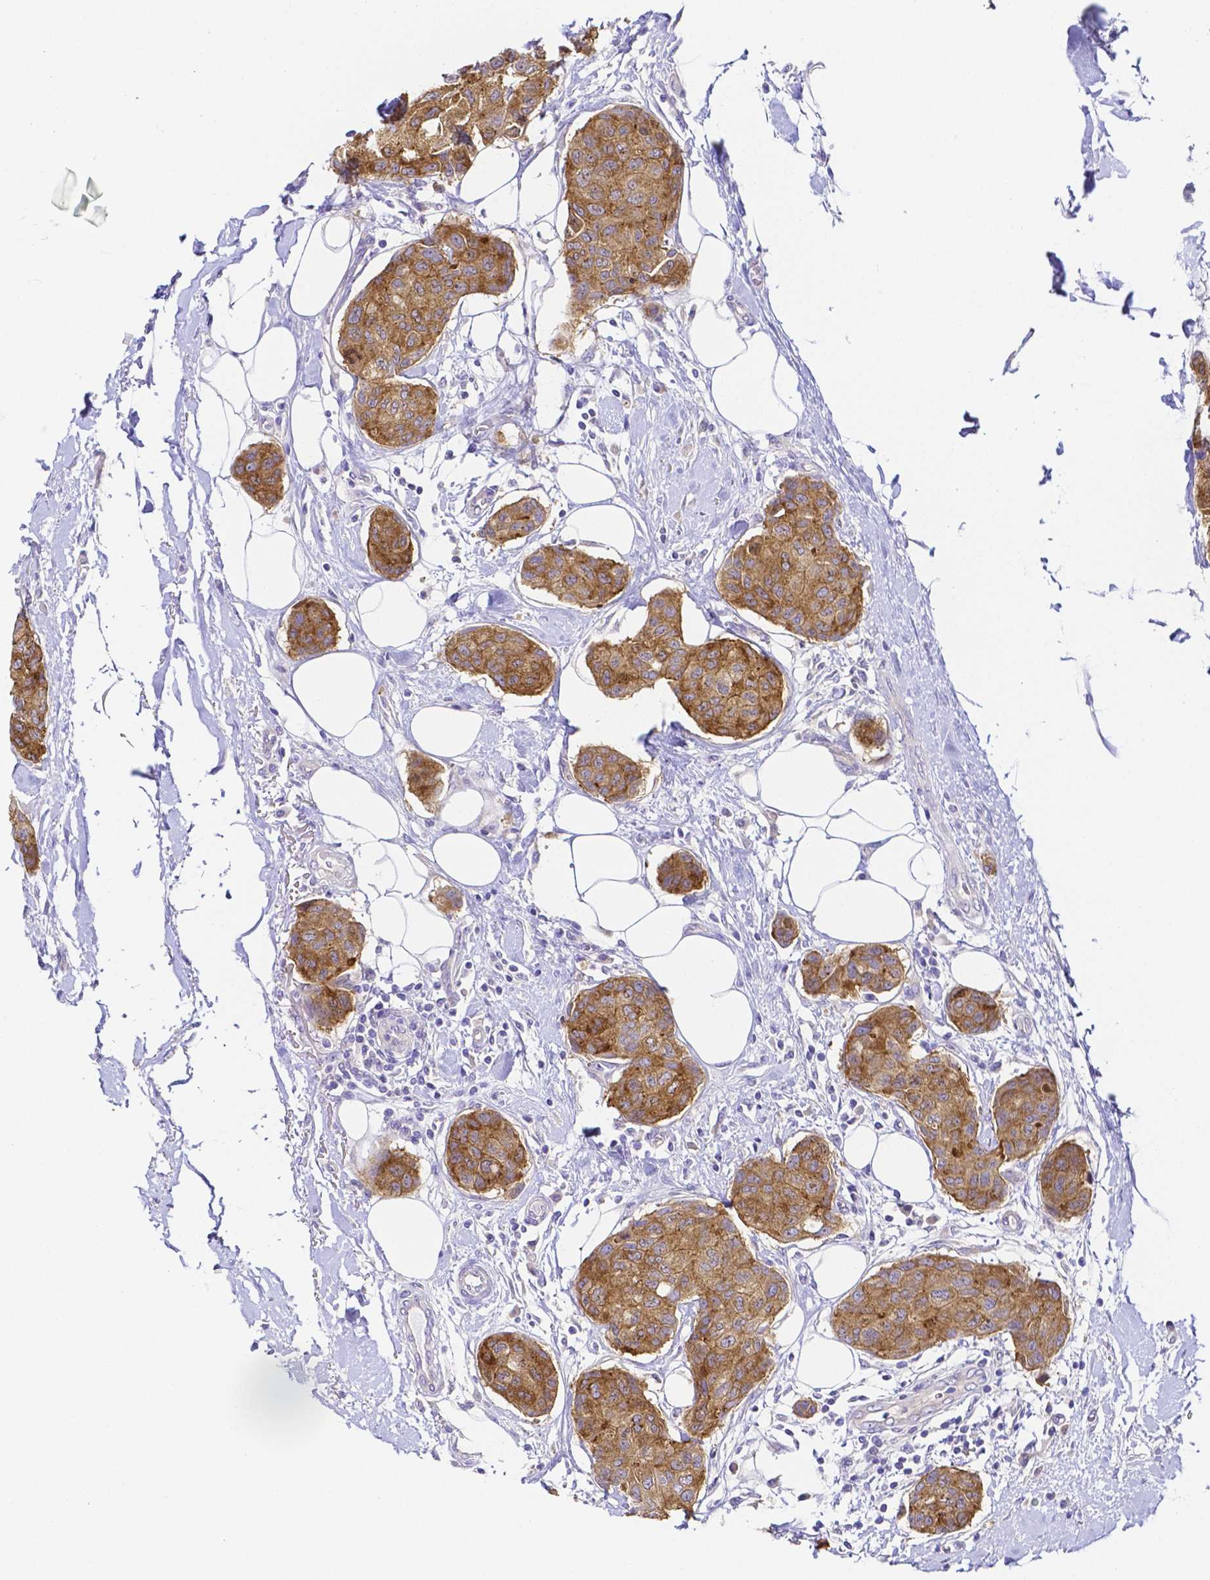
{"staining": {"intensity": "moderate", "quantity": ">75%", "location": "cytoplasmic/membranous"}, "tissue": "breast cancer", "cell_type": "Tumor cells", "image_type": "cancer", "snomed": [{"axis": "morphology", "description": "Duct carcinoma"}, {"axis": "topography", "description": "Breast"}, {"axis": "topography", "description": "Lymph node"}], "caption": "Immunohistochemistry (IHC) staining of breast cancer (infiltrating ductal carcinoma), which reveals medium levels of moderate cytoplasmic/membranous positivity in approximately >75% of tumor cells indicating moderate cytoplasmic/membranous protein positivity. The staining was performed using DAB (brown) for protein detection and nuclei were counterstained in hematoxylin (blue).", "gene": "PKP3", "patient": {"sex": "female", "age": 80}}